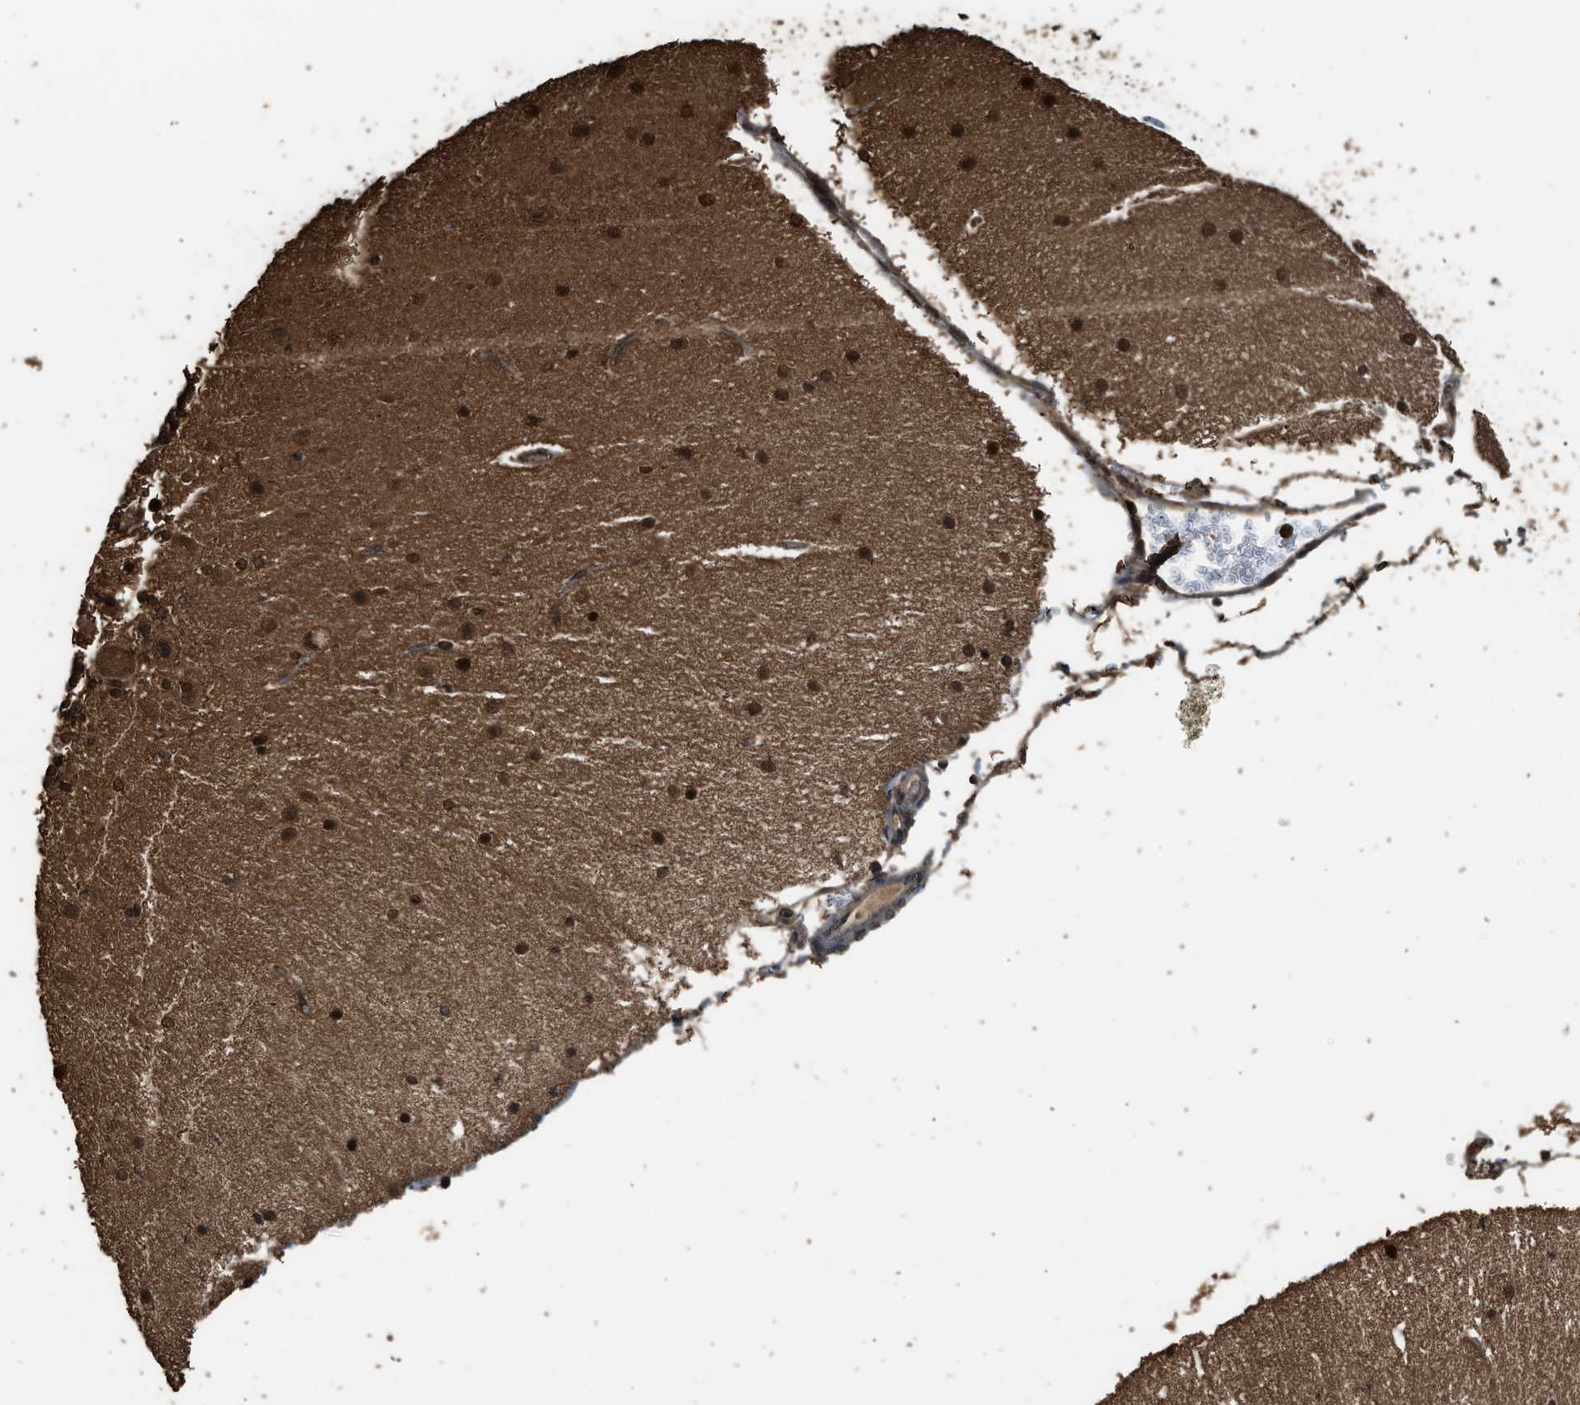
{"staining": {"intensity": "moderate", "quantity": ">75%", "location": "cytoplasmic/membranous,nuclear"}, "tissue": "cerebellum", "cell_type": "Cells in granular layer", "image_type": "normal", "snomed": [{"axis": "morphology", "description": "Normal tissue, NOS"}, {"axis": "topography", "description": "Cerebellum"}], "caption": "Normal cerebellum demonstrates moderate cytoplasmic/membranous,nuclear positivity in approximately >75% of cells in granular layer, visualized by immunohistochemistry.", "gene": "MYBL2", "patient": {"sex": "female", "age": 54}}